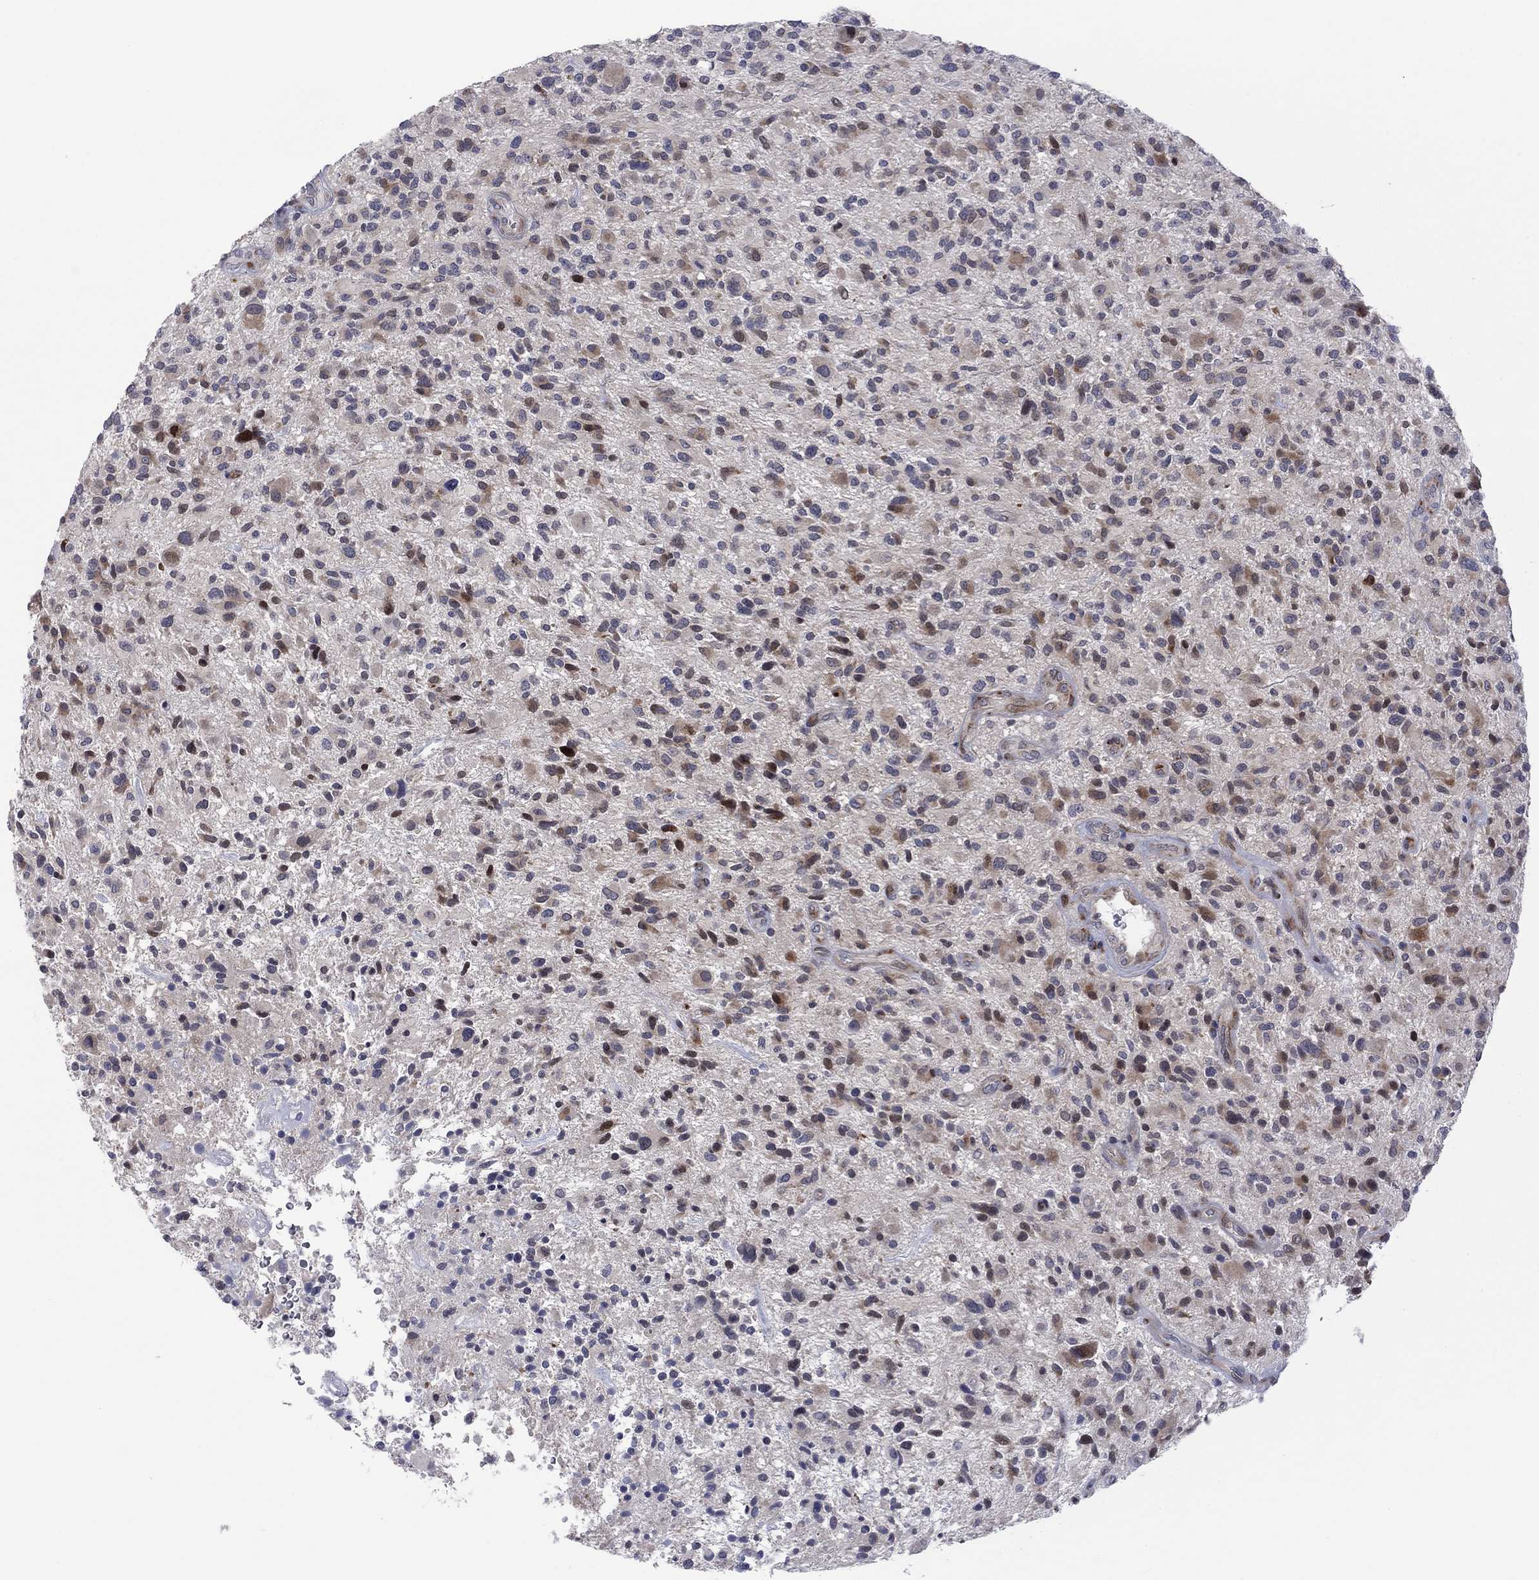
{"staining": {"intensity": "weak", "quantity": "<25%", "location": "cytoplasmic/membranous"}, "tissue": "glioma", "cell_type": "Tumor cells", "image_type": "cancer", "snomed": [{"axis": "morphology", "description": "Glioma, malignant, High grade"}, {"axis": "topography", "description": "Brain"}], "caption": "Tumor cells show no significant positivity in glioma. Nuclei are stained in blue.", "gene": "TTC21B", "patient": {"sex": "male", "age": 47}}